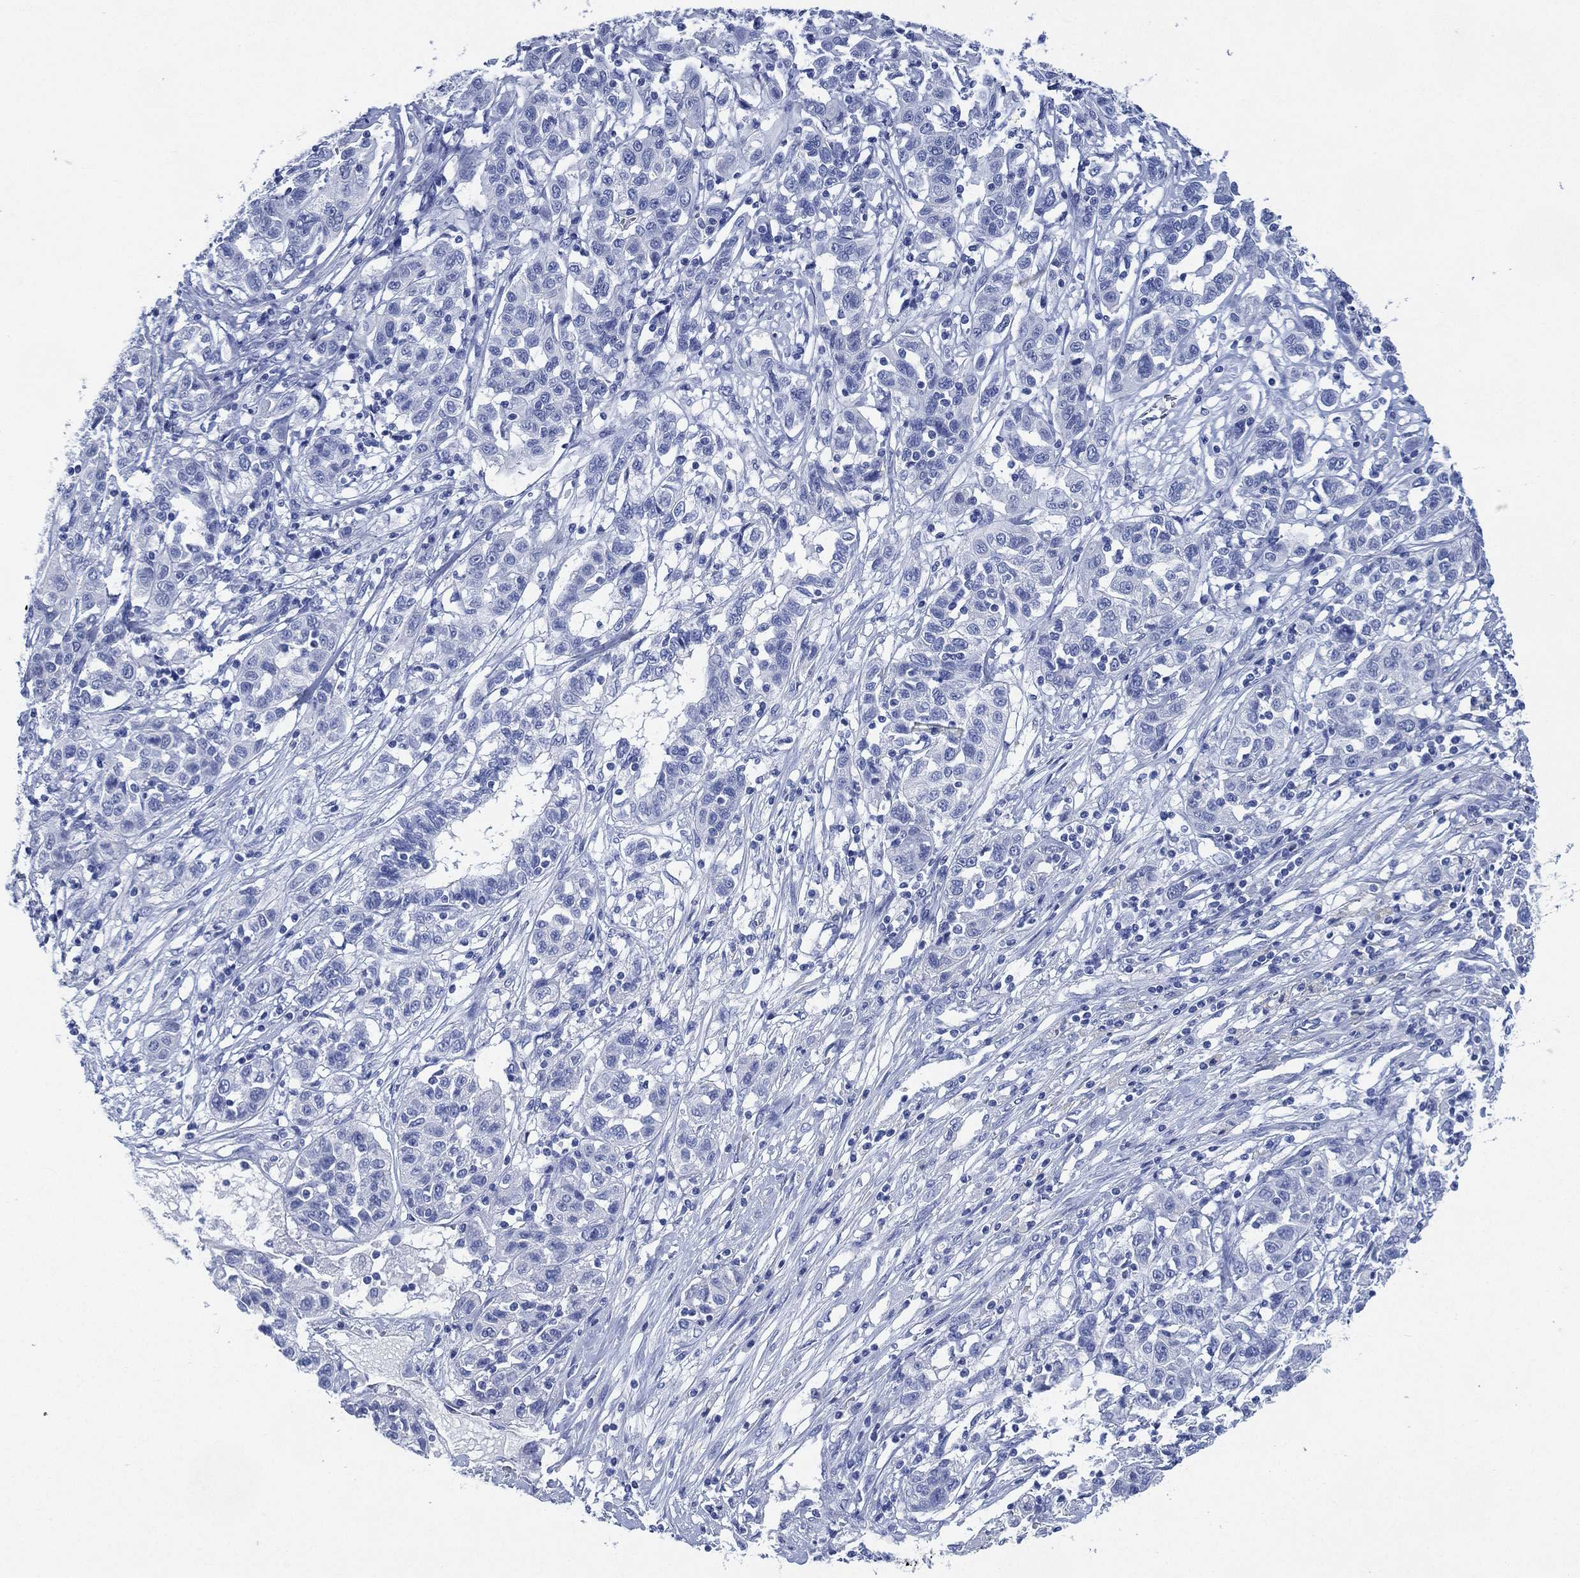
{"staining": {"intensity": "negative", "quantity": "none", "location": "none"}, "tissue": "liver cancer", "cell_type": "Tumor cells", "image_type": "cancer", "snomed": [{"axis": "morphology", "description": "Adenocarcinoma, NOS"}, {"axis": "morphology", "description": "Cholangiocarcinoma"}, {"axis": "topography", "description": "Liver"}], "caption": "IHC photomicrograph of neoplastic tissue: liver adenocarcinoma stained with DAB displays no significant protein positivity in tumor cells.", "gene": "SIGLECL1", "patient": {"sex": "male", "age": 64}}